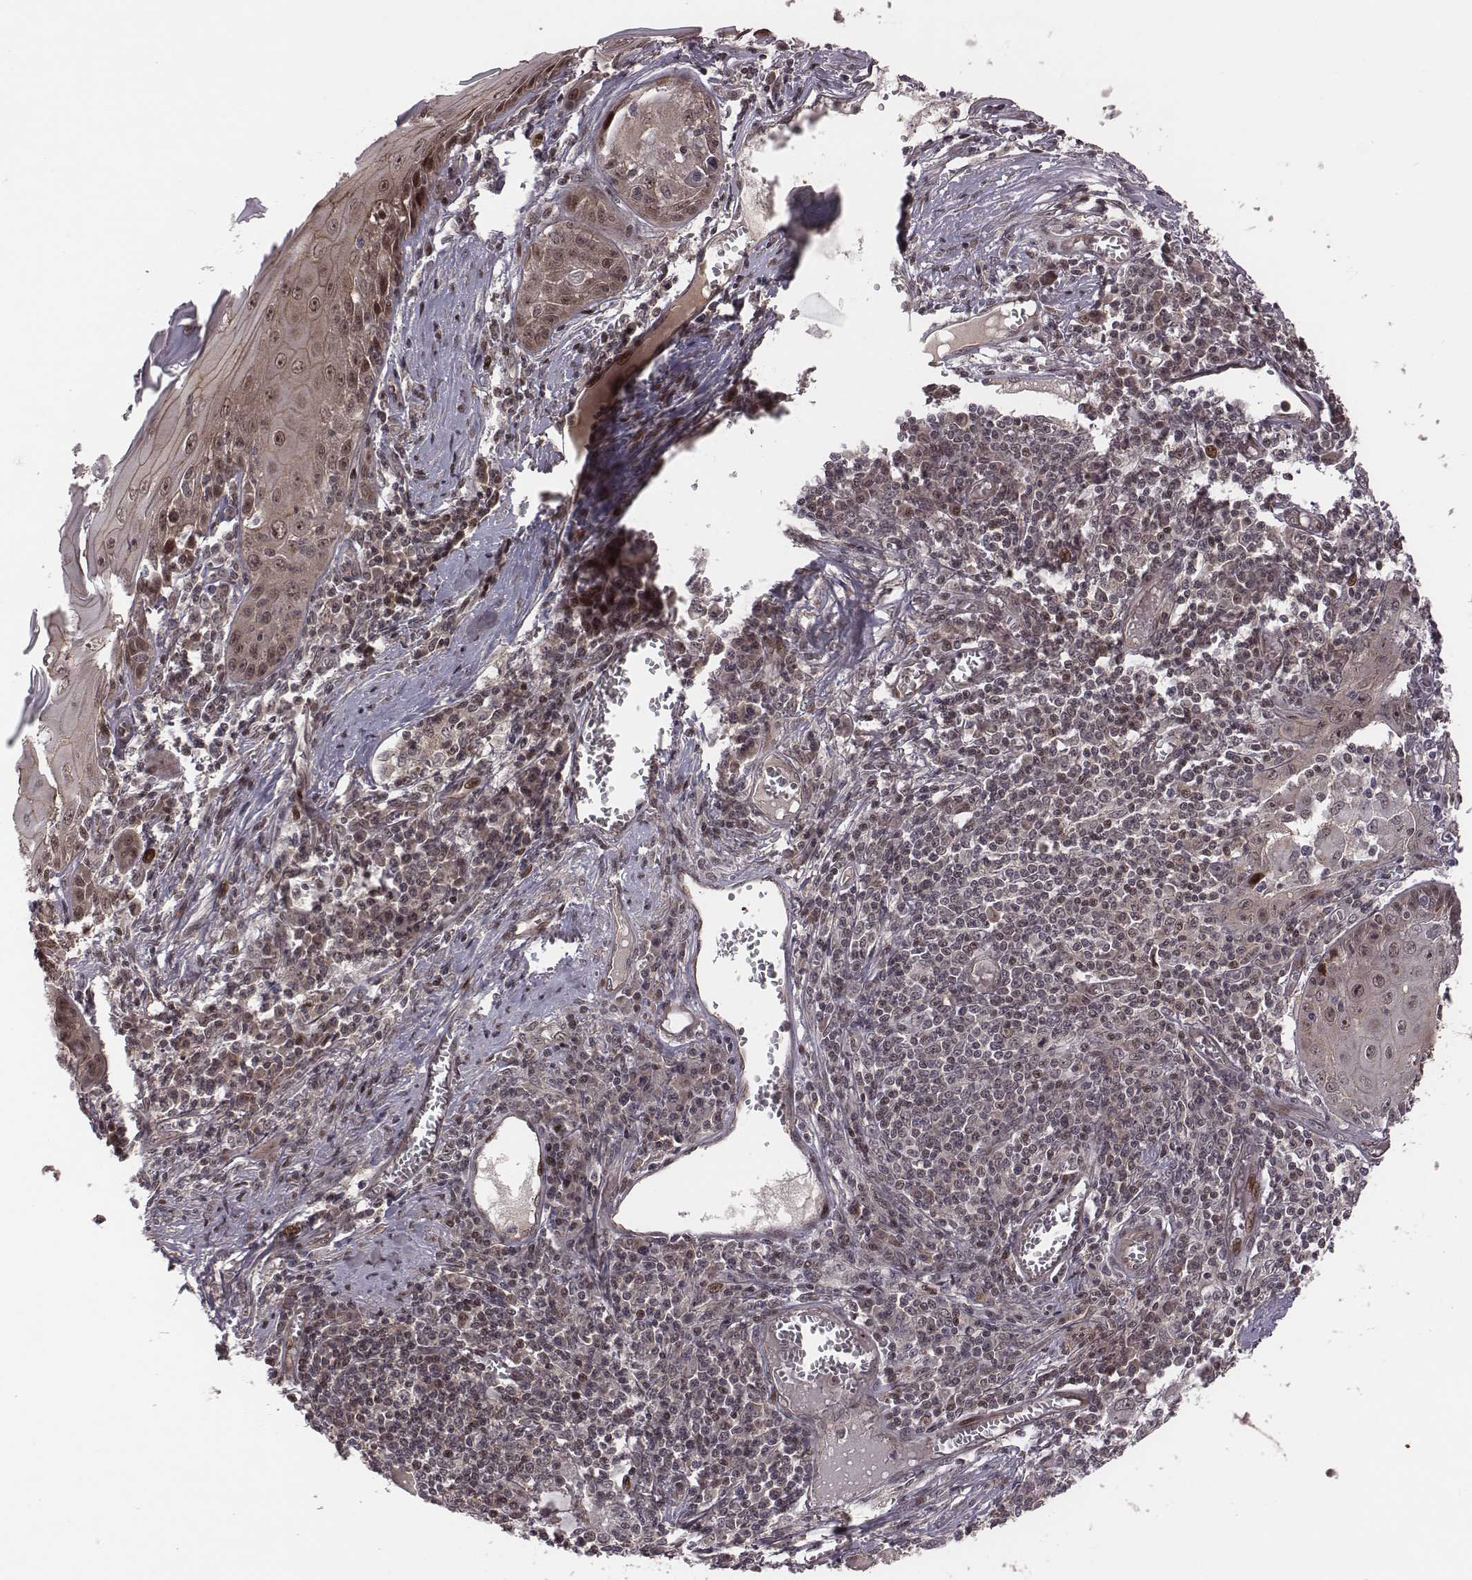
{"staining": {"intensity": "weak", "quantity": "25%-75%", "location": "cytoplasmic/membranous,nuclear"}, "tissue": "skin cancer", "cell_type": "Tumor cells", "image_type": "cancer", "snomed": [{"axis": "morphology", "description": "Squamous cell carcinoma, NOS"}, {"axis": "topography", "description": "Skin"}, {"axis": "topography", "description": "Vulva"}], "caption": "Protein staining demonstrates weak cytoplasmic/membranous and nuclear positivity in approximately 25%-75% of tumor cells in skin cancer.", "gene": "RPL3", "patient": {"sex": "female", "age": 85}}